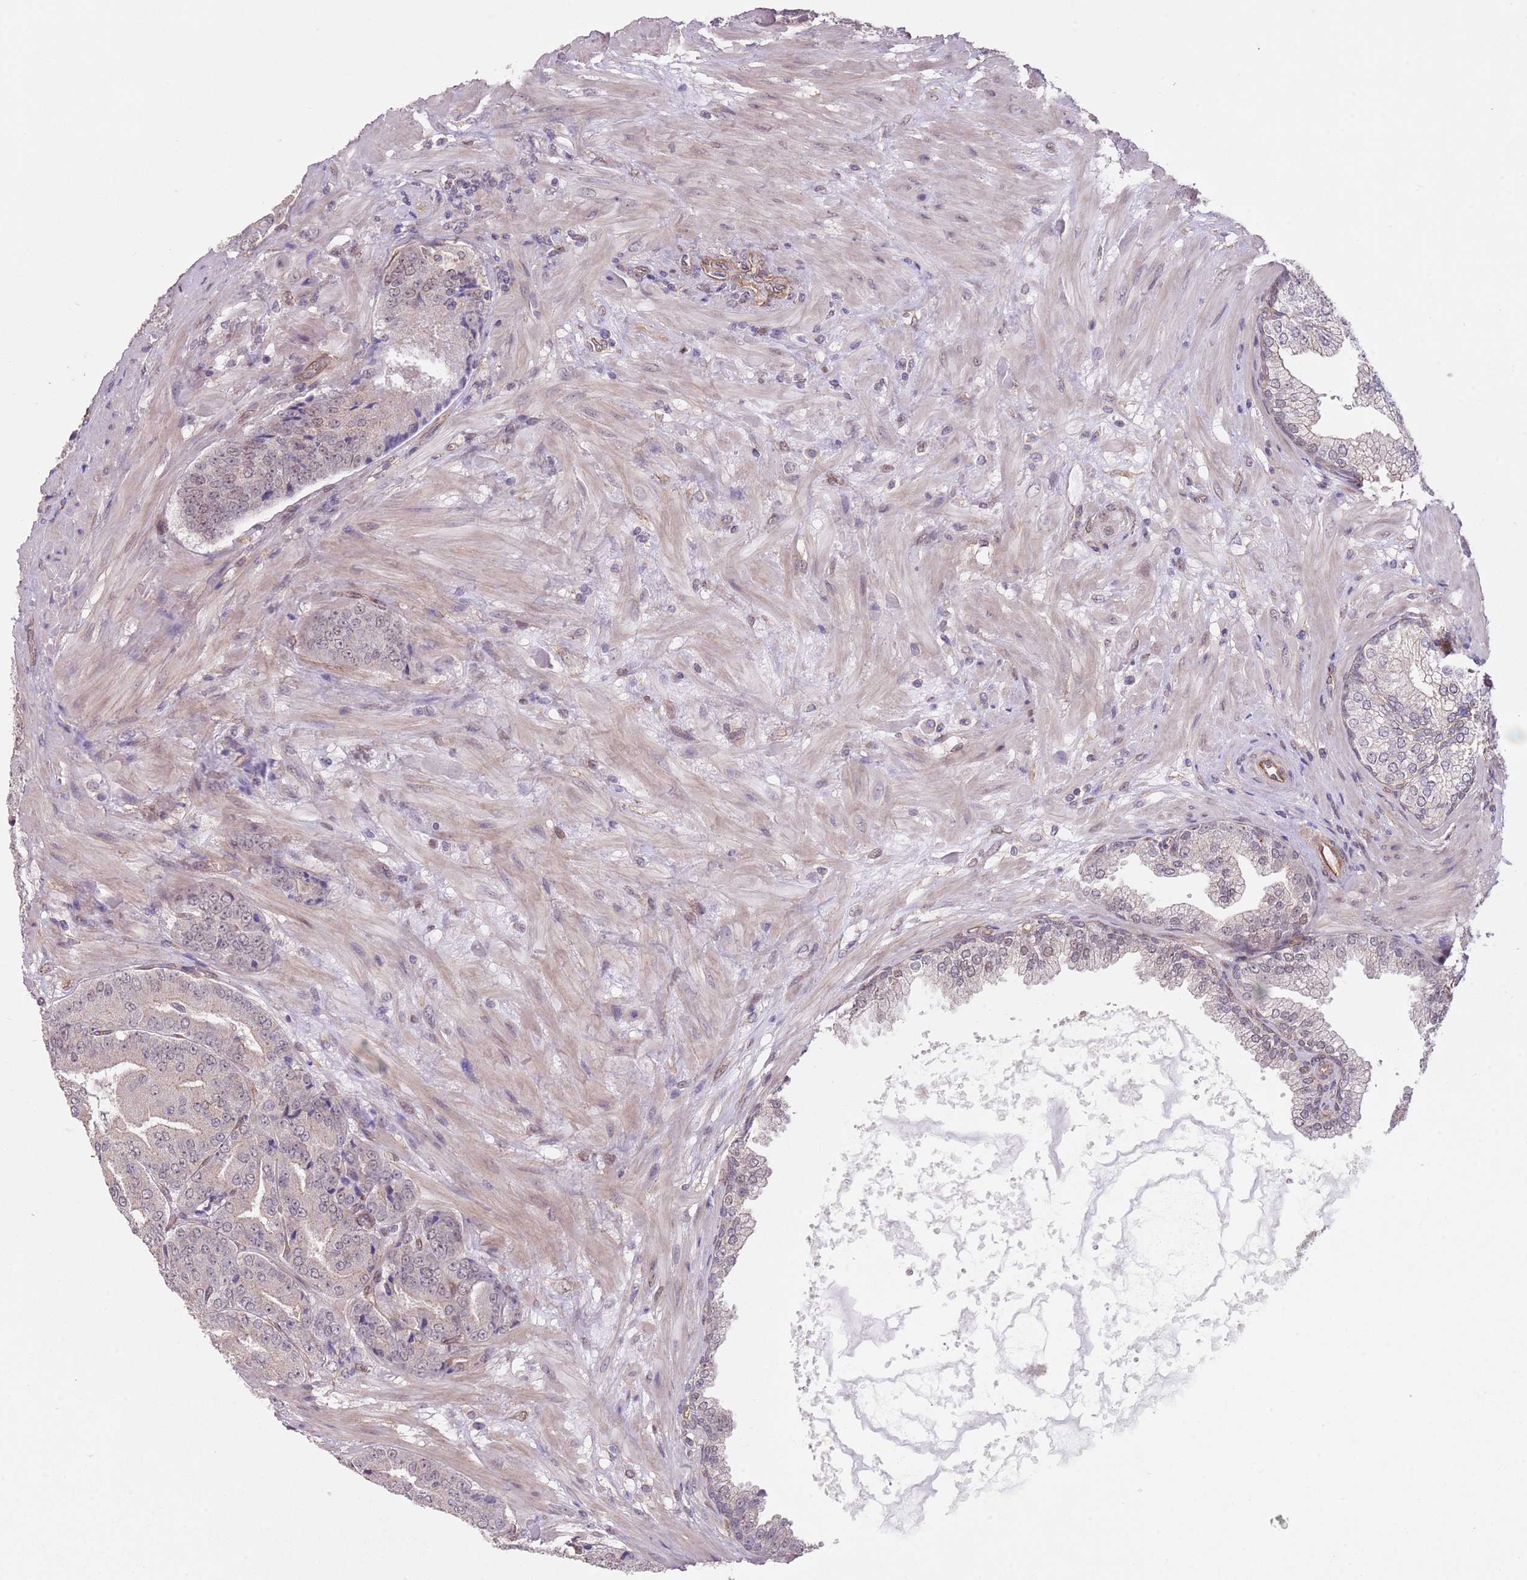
{"staining": {"intensity": "weak", "quantity": "<25%", "location": "nuclear"}, "tissue": "prostate cancer", "cell_type": "Tumor cells", "image_type": "cancer", "snomed": [{"axis": "morphology", "description": "Adenocarcinoma, High grade"}, {"axis": "topography", "description": "Prostate"}], "caption": "Immunohistochemical staining of human prostate cancer reveals no significant staining in tumor cells.", "gene": "CREBZF", "patient": {"sex": "male", "age": 63}}